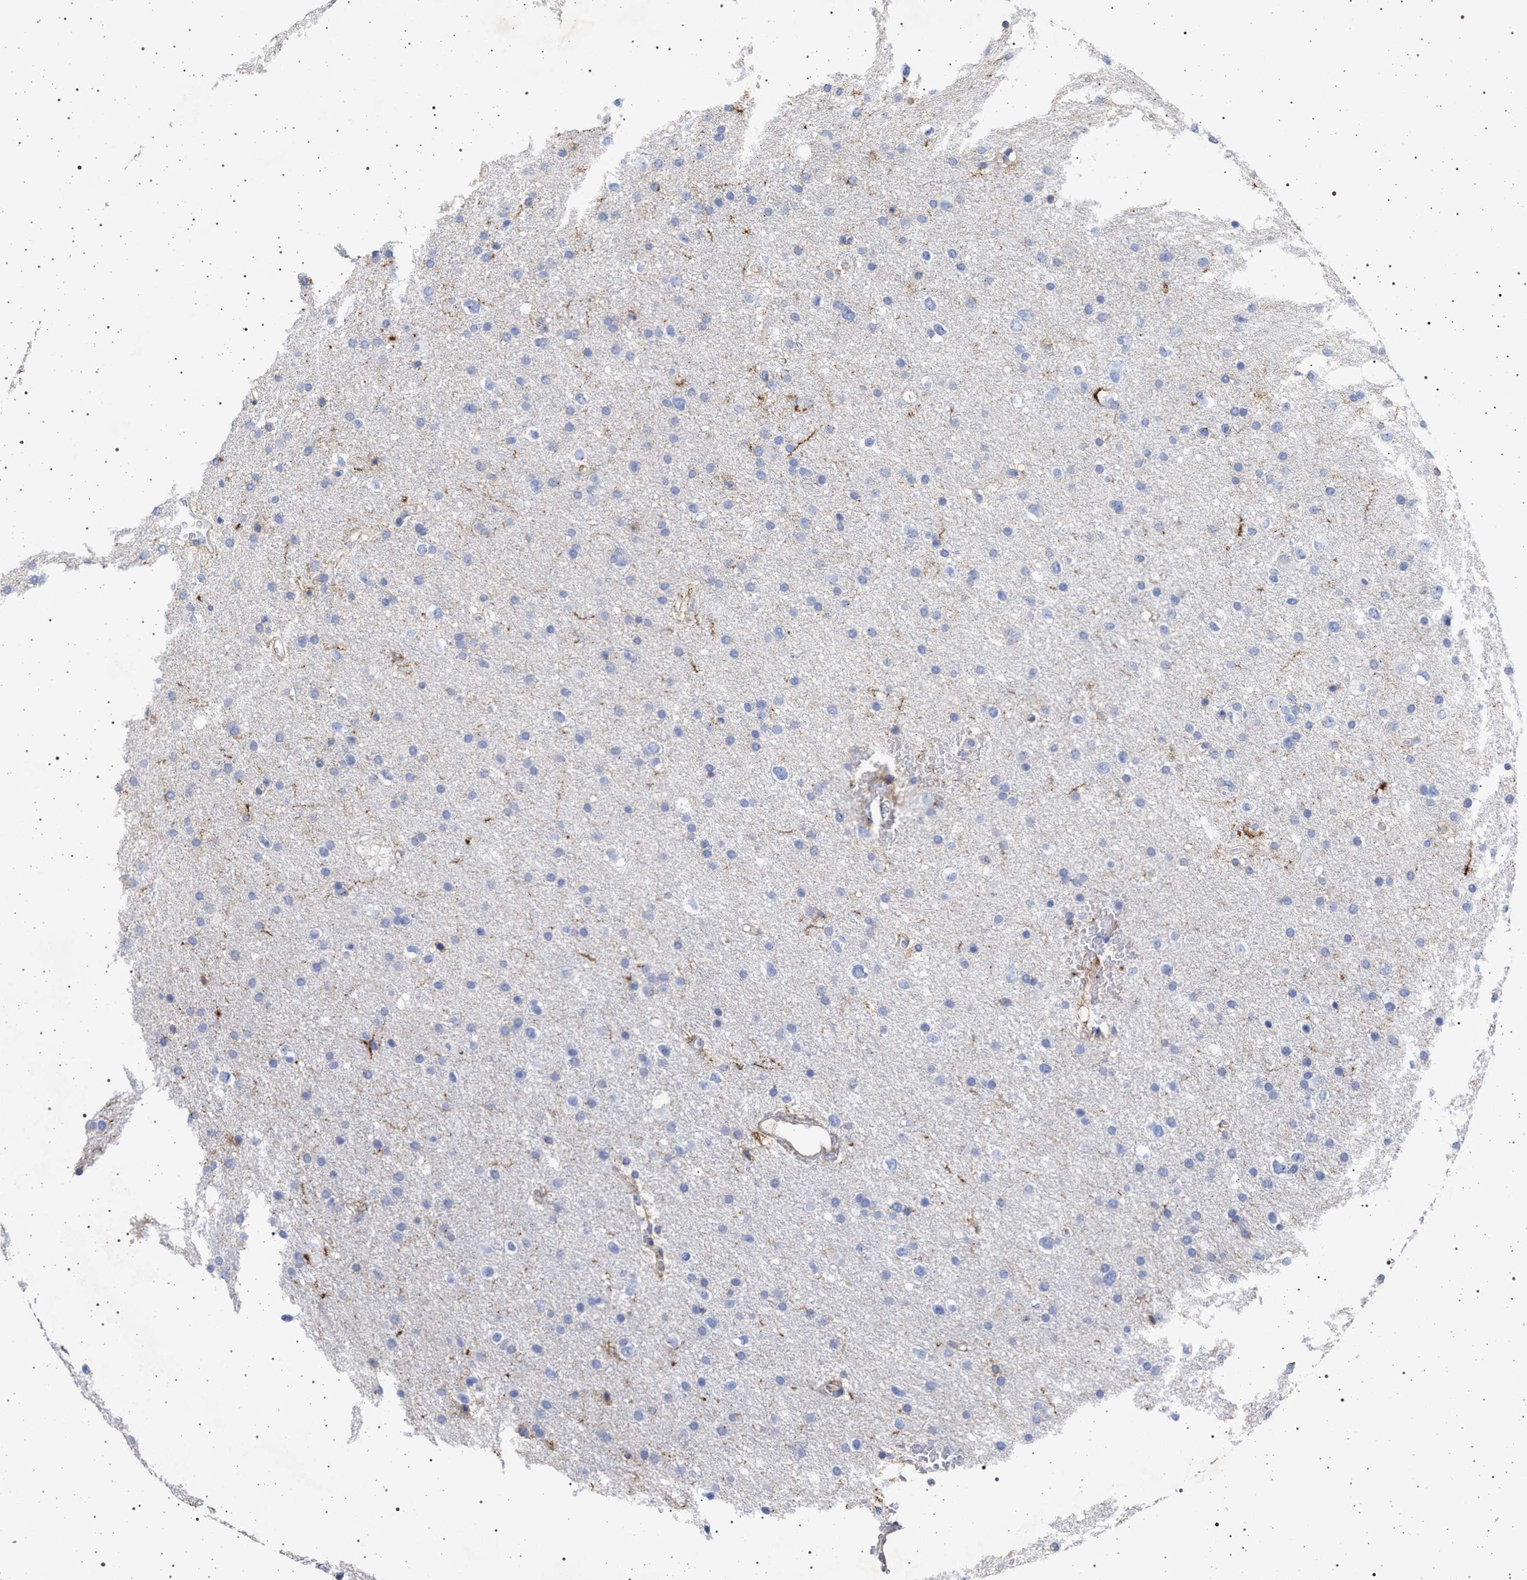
{"staining": {"intensity": "negative", "quantity": "none", "location": "none"}, "tissue": "glioma", "cell_type": "Tumor cells", "image_type": "cancer", "snomed": [{"axis": "morphology", "description": "Glioma, malignant, Low grade"}, {"axis": "topography", "description": "Brain"}], "caption": "DAB immunohistochemical staining of malignant glioma (low-grade) exhibits no significant positivity in tumor cells.", "gene": "PLG", "patient": {"sex": "female", "age": 37}}